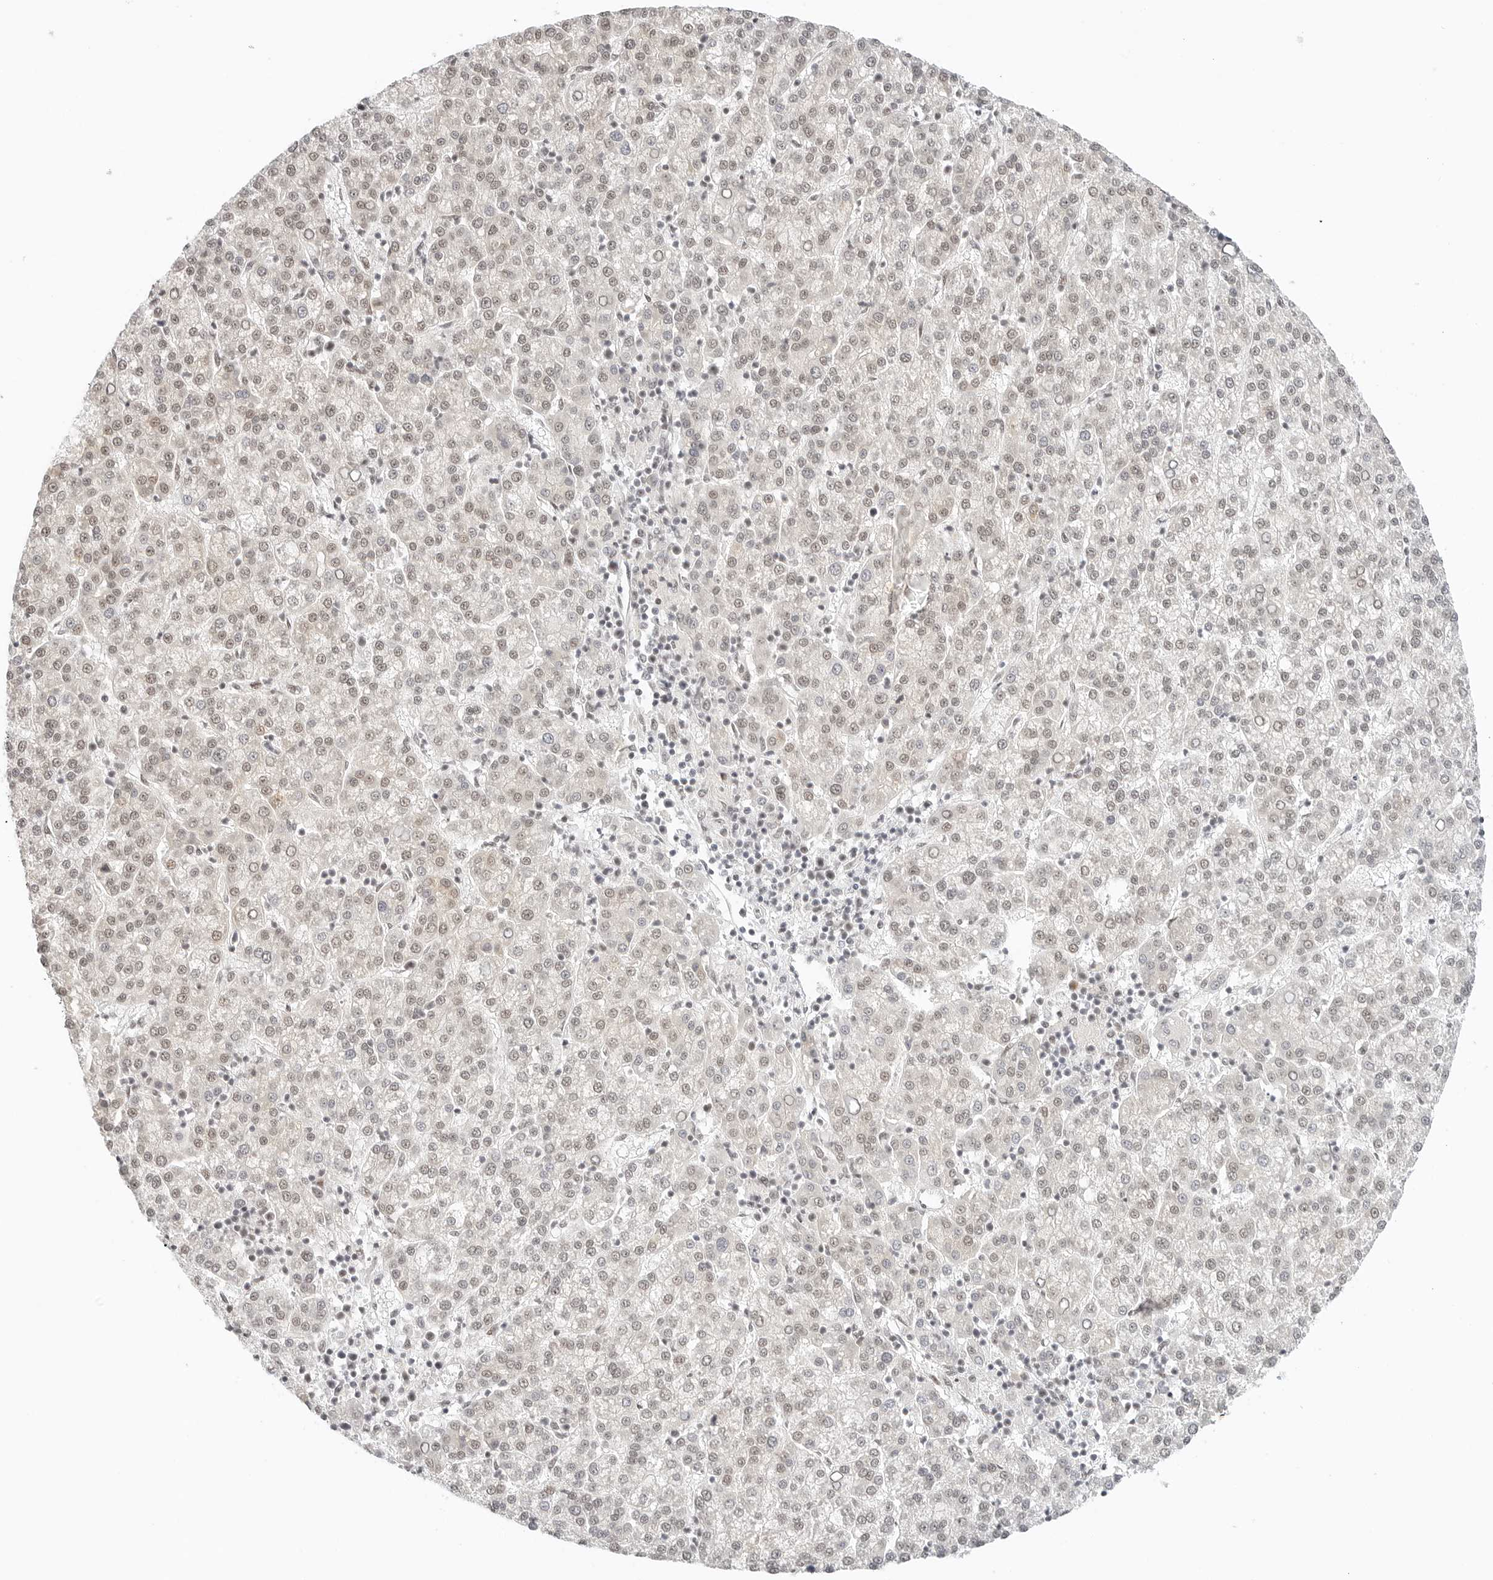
{"staining": {"intensity": "weak", "quantity": "<25%", "location": "nuclear"}, "tissue": "liver cancer", "cell_type": "Tumor cells", "image_type": "cancer", "snomed": [{"axis": "morphology", "description": "Carcinoma, Hepatocellular, NOS"}, {"axis": "topography", "description": "Liver"}], "caption": "Immunohistochemistry image of human hepatocellular carcinoma (liver) stained for a protein (brown), which demonstrates no staining in tumor cells.", "gene": "NEO1", "patient": {"sex": "female", "age": 58}}